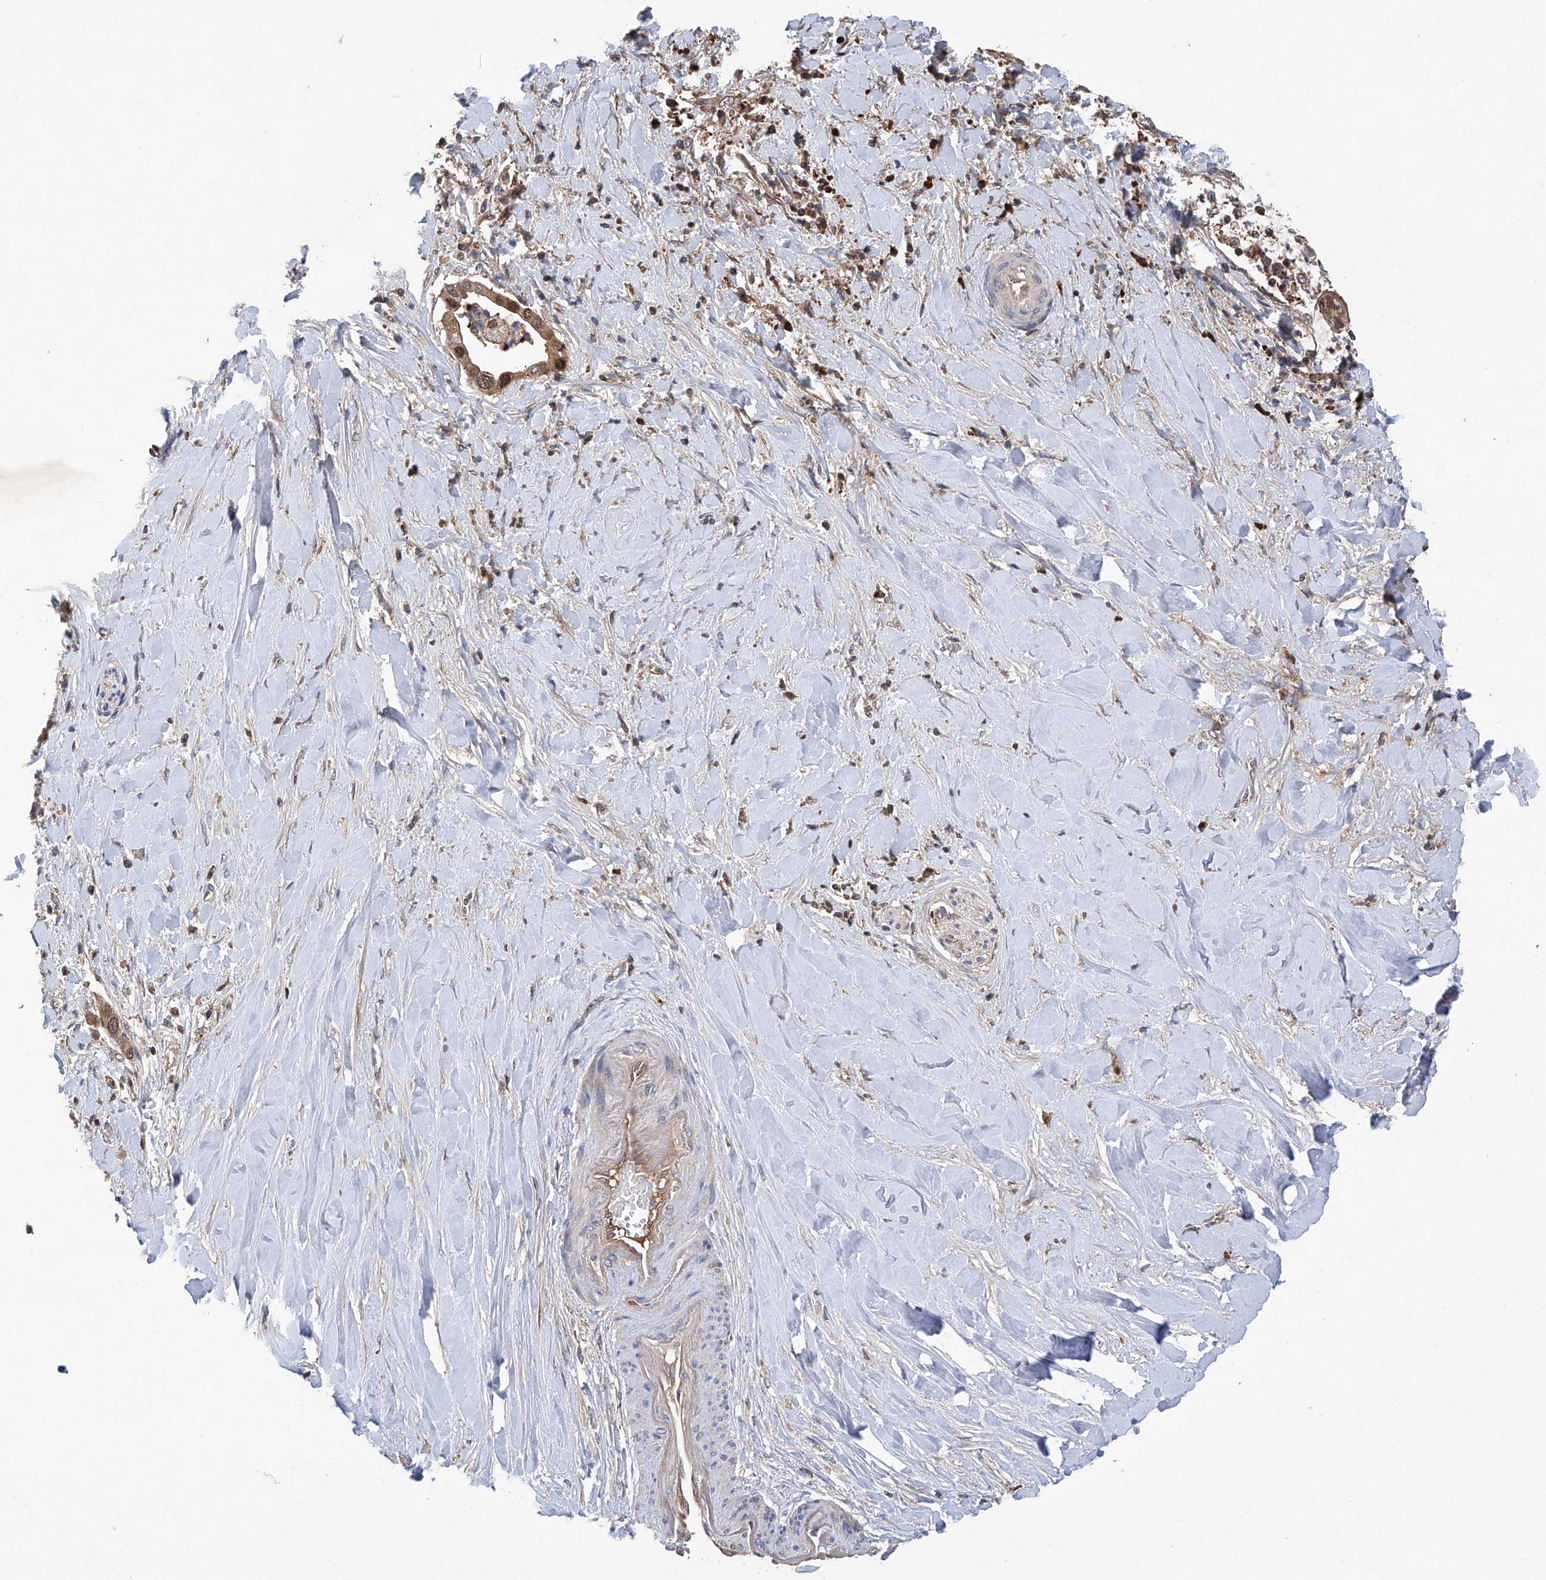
{"staining": {"intensity": "moderate", "quantity": ">75%", "location": "cytoplasmic/membranous,nuclear"}, "tissue": "liver cancer", "cell_type": "Tumor cells", "image_type": "cancer", "snomed": [{"axis": "morphology", "description": "Cholangiocarcinoma"}, {"axis": "topography", "description": "Liver"}], "caption": "This histopathology image displays liver cholangiocarcinoma stained with immunohistochemistry (IHC) to label a protein in brown. The cytoplasmic/membranous and nuclear of tumor cells show moderate positivity for the protein. Nuclei are counter-stained blue.", "gene": "ASCC3", "patient": {"sex": "female", "age": 54}}